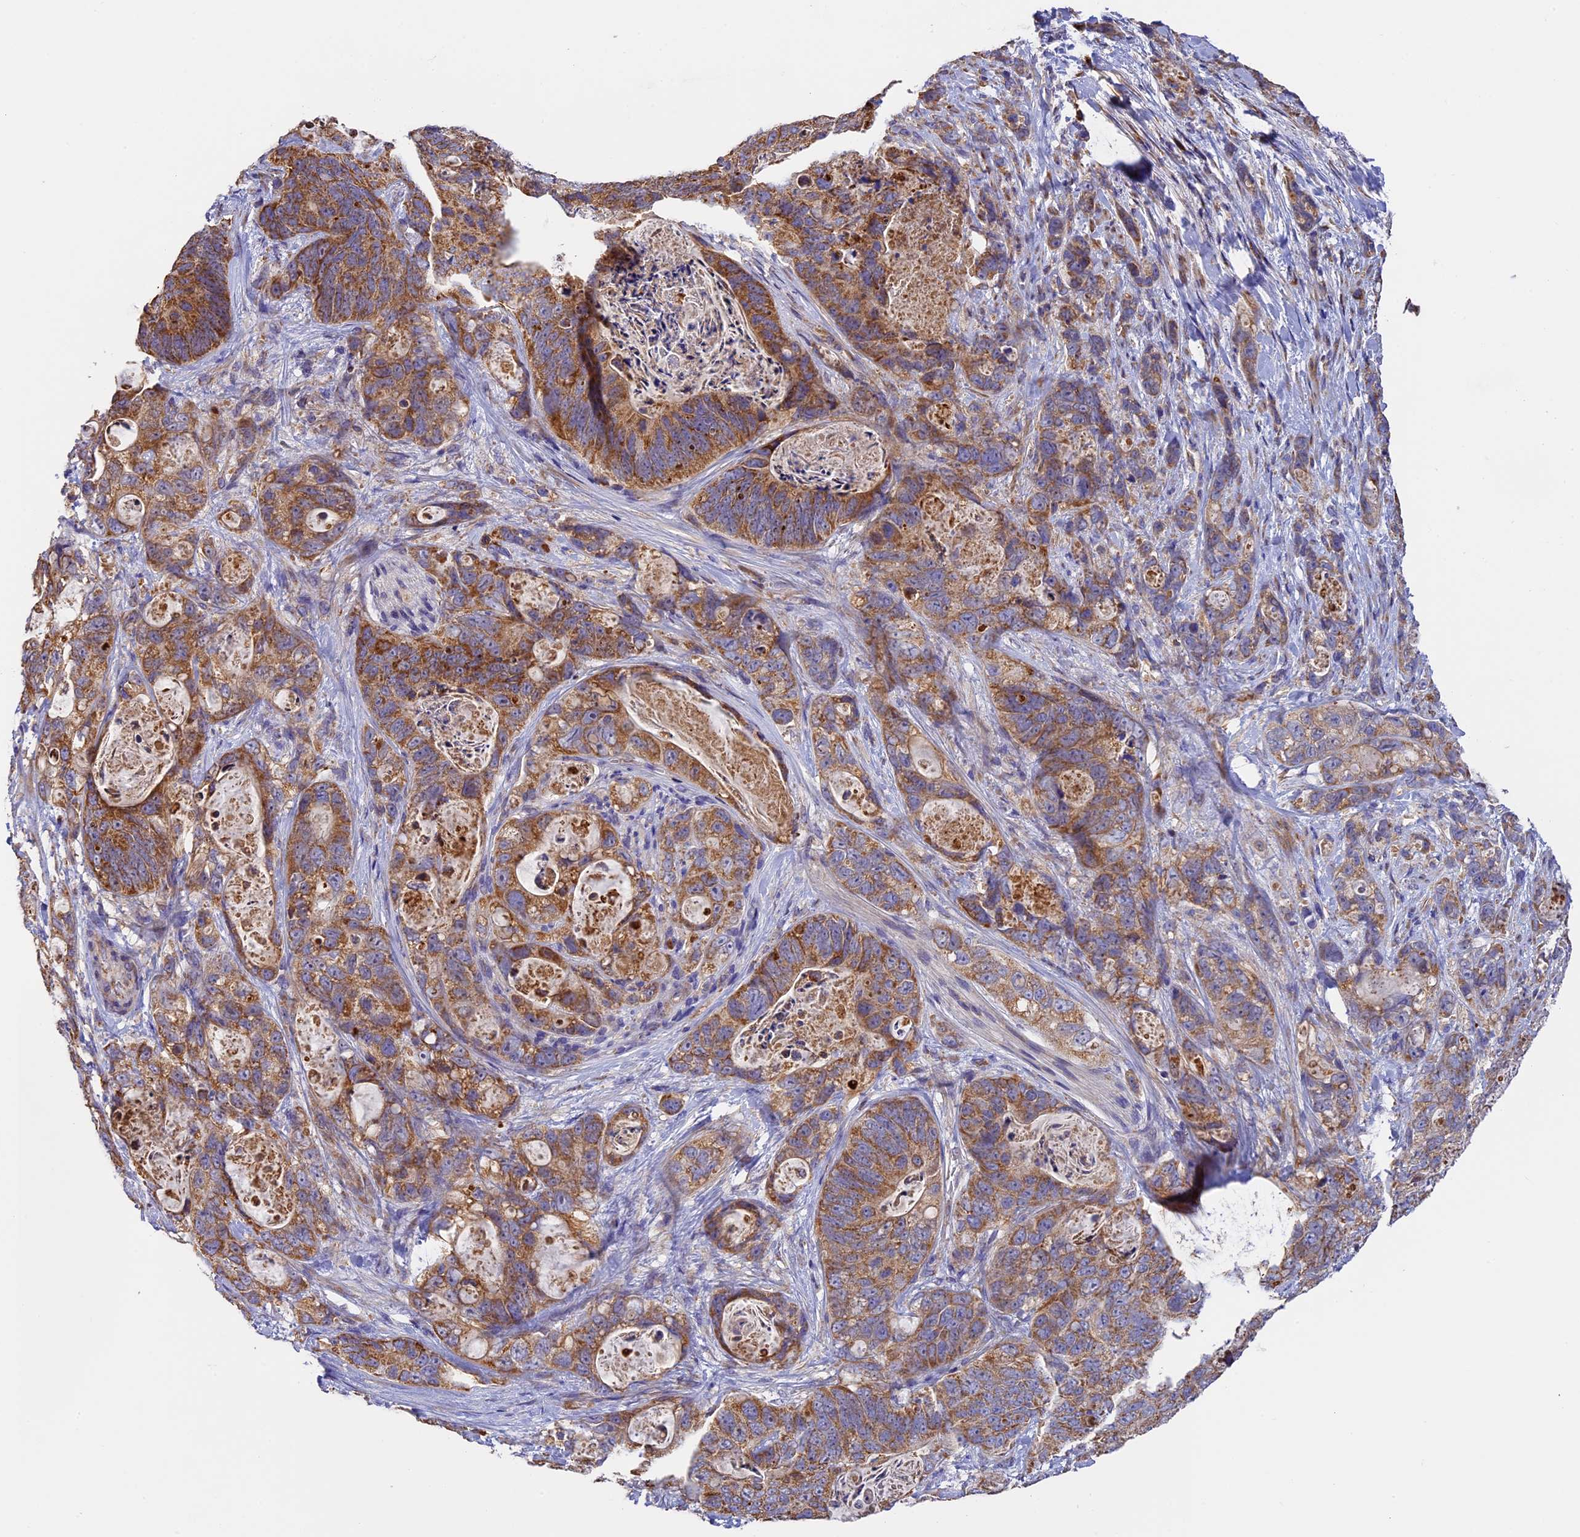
{"staining": {"intensity": "moderate", "quantity": ">75%", "location": "cytoplasmic/membranous"}, "tissue": "stomach cancer", "cell_type": "Tumor cells", "image_type": "cancer", "snomed": [{"axis": "morphology", "description": "Normal tissue, NOS"}, {"axis": "morphology", "description": "Adenocarcinoma, NOS"}, {"axis": "topography", "description": "Stomach"}], "caption": "Immunohistochemistry (IHC) (DAB (3,3'-diaminobenzidine)) staining of human stomach cancer (adenocarcinoma) demonstrates moderate cytoplasmic/membranous protein positivity in about >75% of tumor cells.", "gene": "OCEL1", "patient": {"sex": "female", "age": 89}}